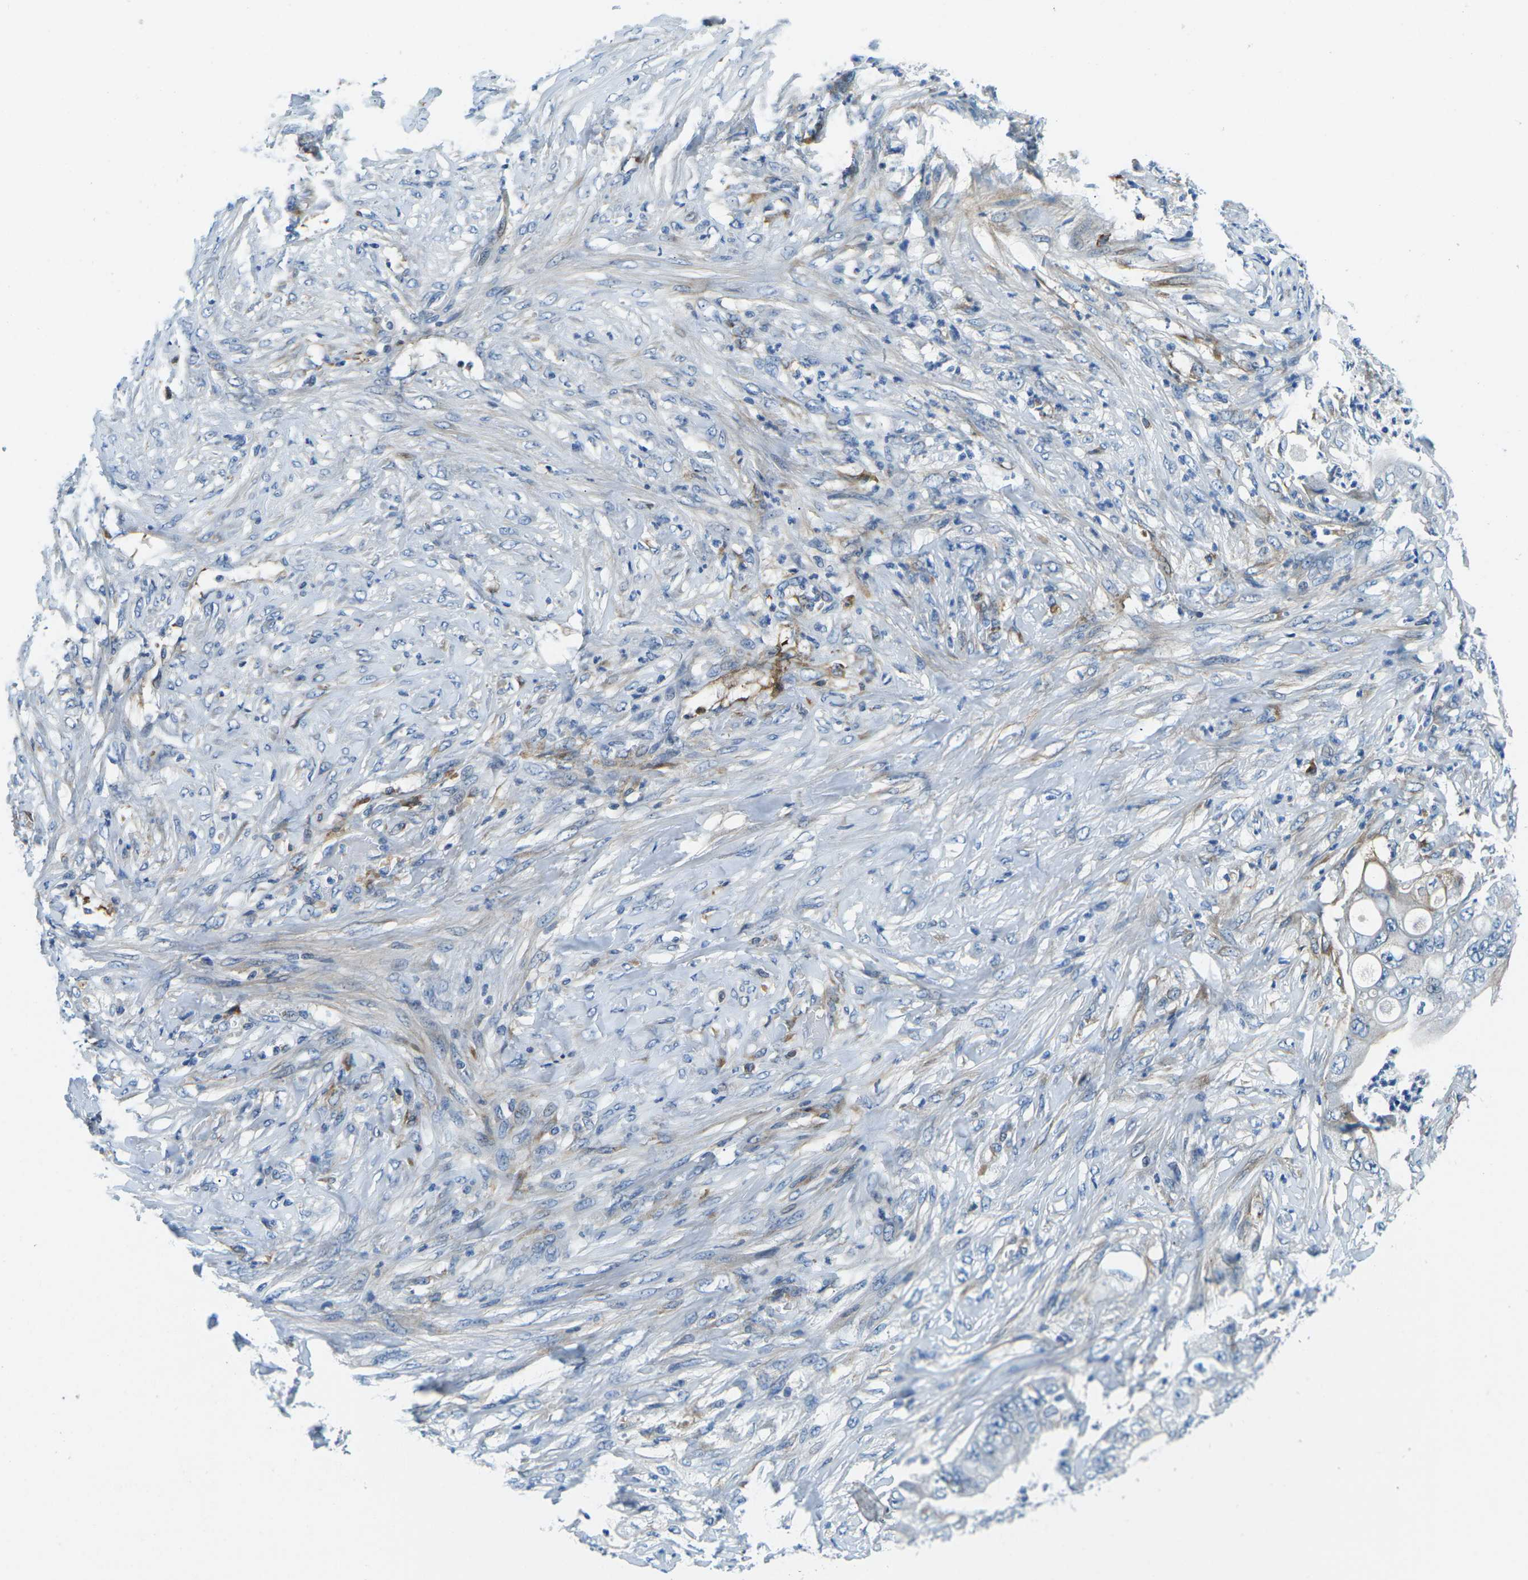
{"staining": {"intensity": "negative", "quantity": "none", "location": "none"}, "tissue": "stomach cancer", "cell_type": "Tumor cells", "image_type": "cancer", "snomed": [{"axis": "morphology", "description": "Adenocarcinoma, NOS"}, {"axis": "topography", "description": "Stomach"}], "caption": "Immunohistochemistry (IHC) histopathology image of human stomach cancer stained for a protein (brown), which reveals no staining in tumor cells. (IHC, brightfield microscopy, high magnification).", "gene": "CFB", "patient": {"sex": "female", "age": 73}}